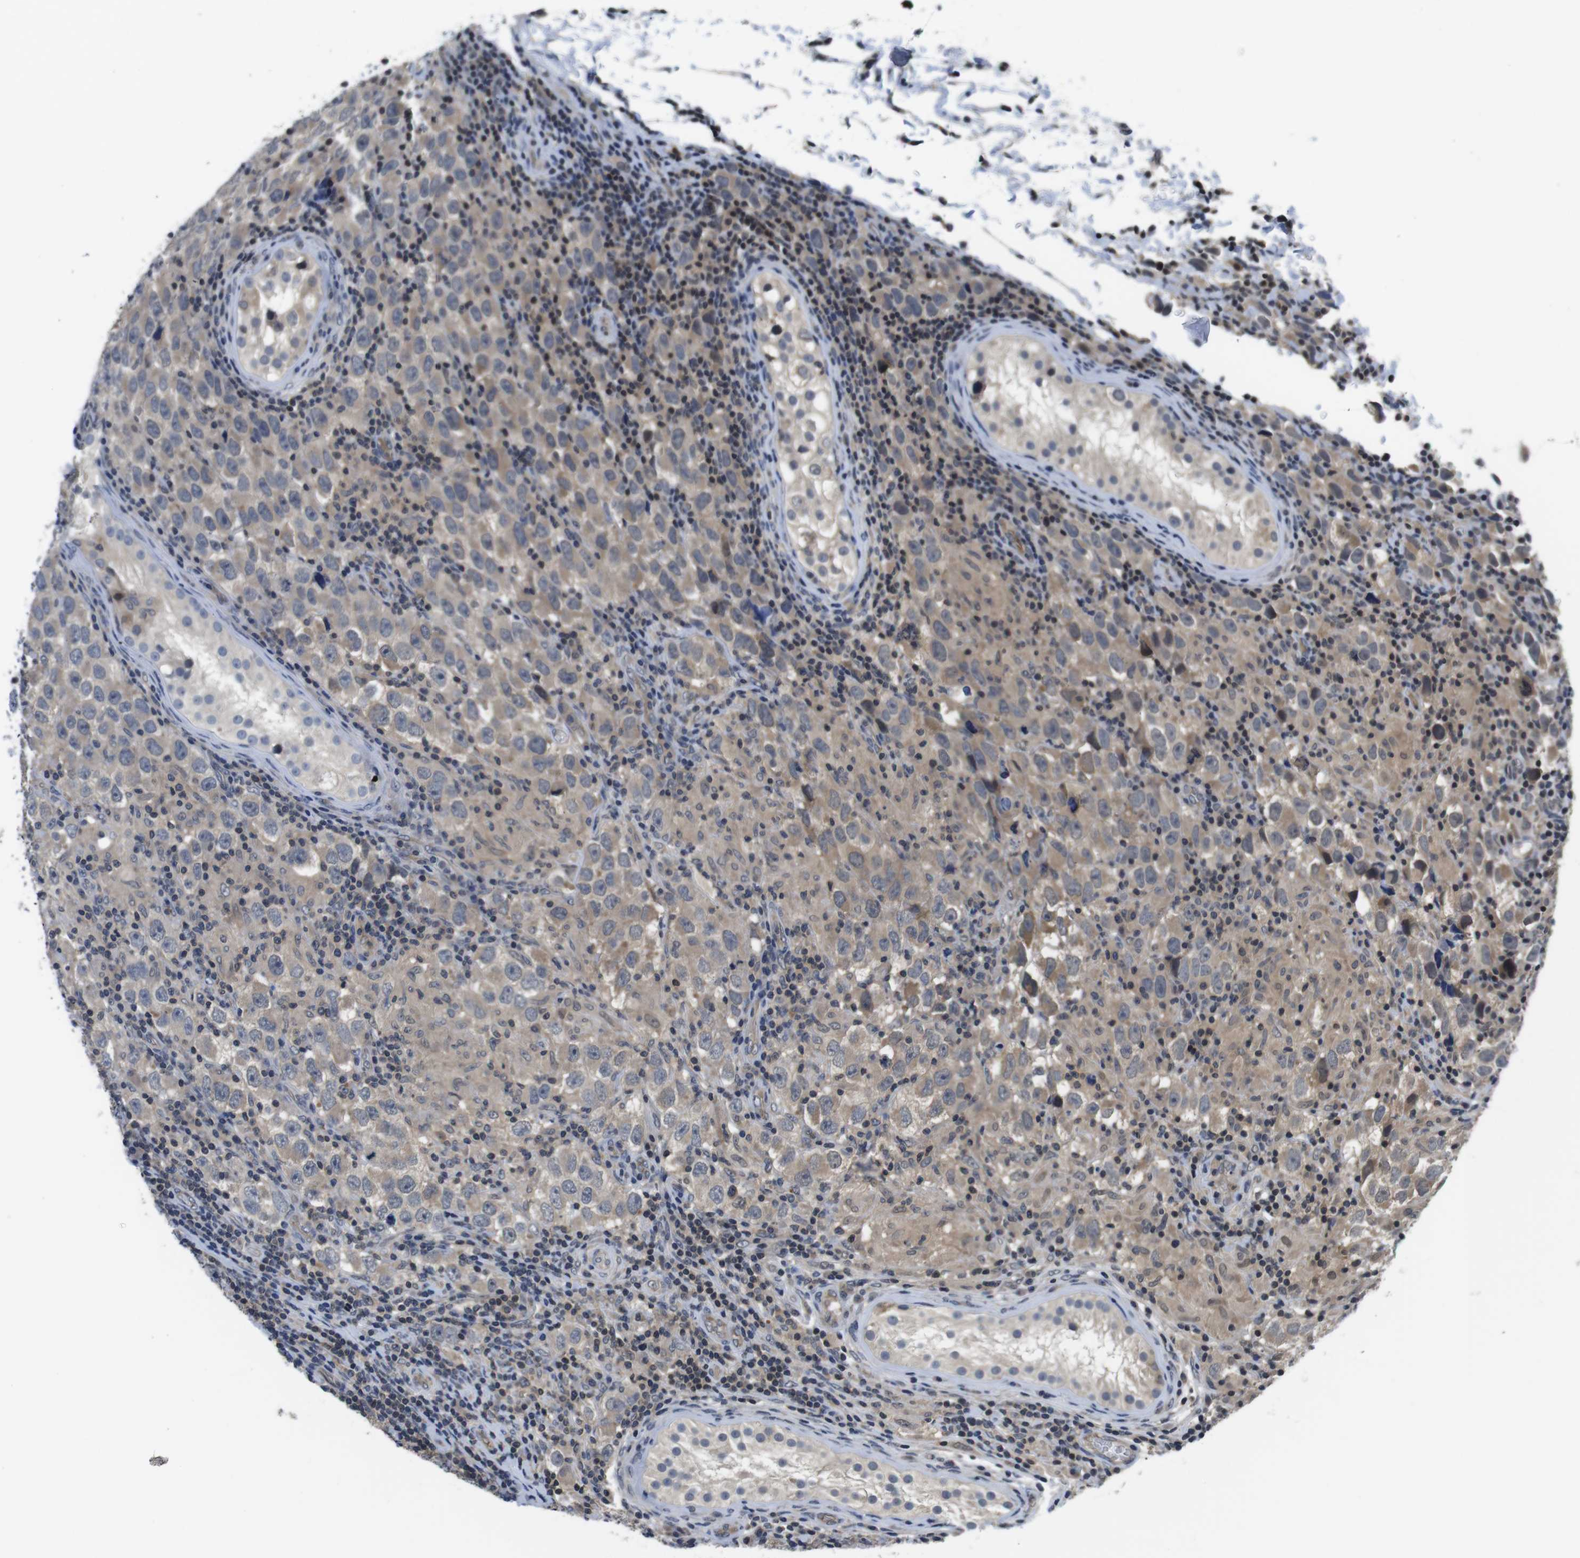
{"staining": {"intensity": "weak", "quantity": "25%-75%", "location": "cytoplasmic/membranous"}, "tissue": "testis cancer", "cell_type": "Tumor cells", "image_type": "cancer", "snomed": [{"axis": "morphology", "description": "Carcinoma, Embryonal, NOS"}, {"axis": "topography", "description": "Testis"}], "caption": "Weak cytoplasmic/membranous staining for a protein is identified in approximately 25%-75% of tumor cells of embryonal carcinoma (testis) using immunohistochemistry (IHC).", "gene": "FADD", "patient": {"sex": "male", "age": 21}}